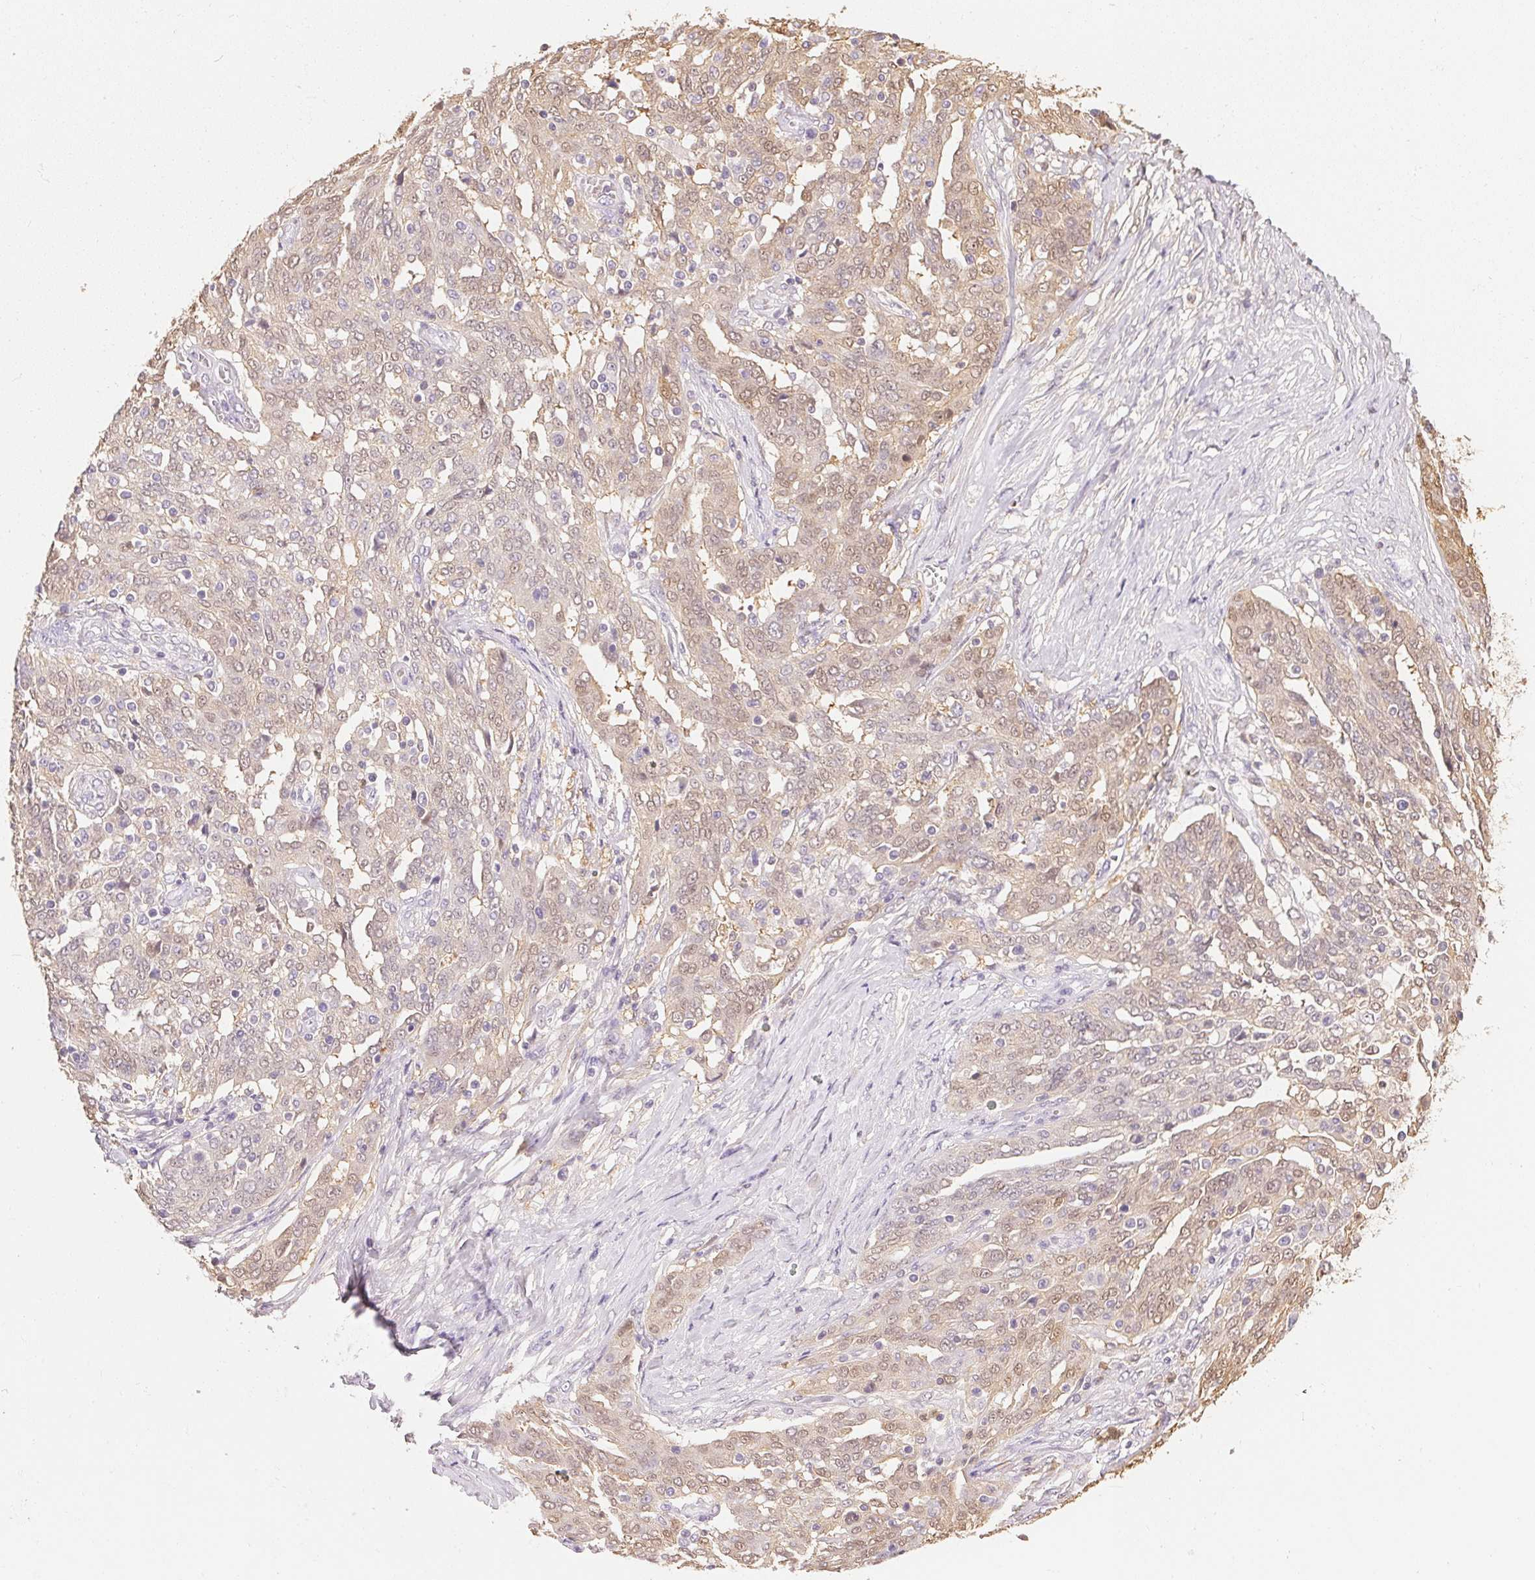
{"staining": {"intensity": "weak", "quantity": "25%-75%", "location": "cytoplasmic/membranous"}, "tissue": "ovarian cancer", "cell_type": "Tumor cells", "image_type": "cancer", "snomed": [{"axis": "morphology", "description": "Cystadenocarcinoma, serous, NOS"}, {"axis": "topography", "description": "Ovary"}], "caption": "Immunohistochemistry (IHC) image of ovarian cancer (serous cystadenocarcinoma) stained for a protein (brown), which reveals low levels of weak cytoplasmic/membranous staining in about 25%-75% of tumor cells.", "gene": "S100A3", "patient": {"sex": "female", "age": 67}}